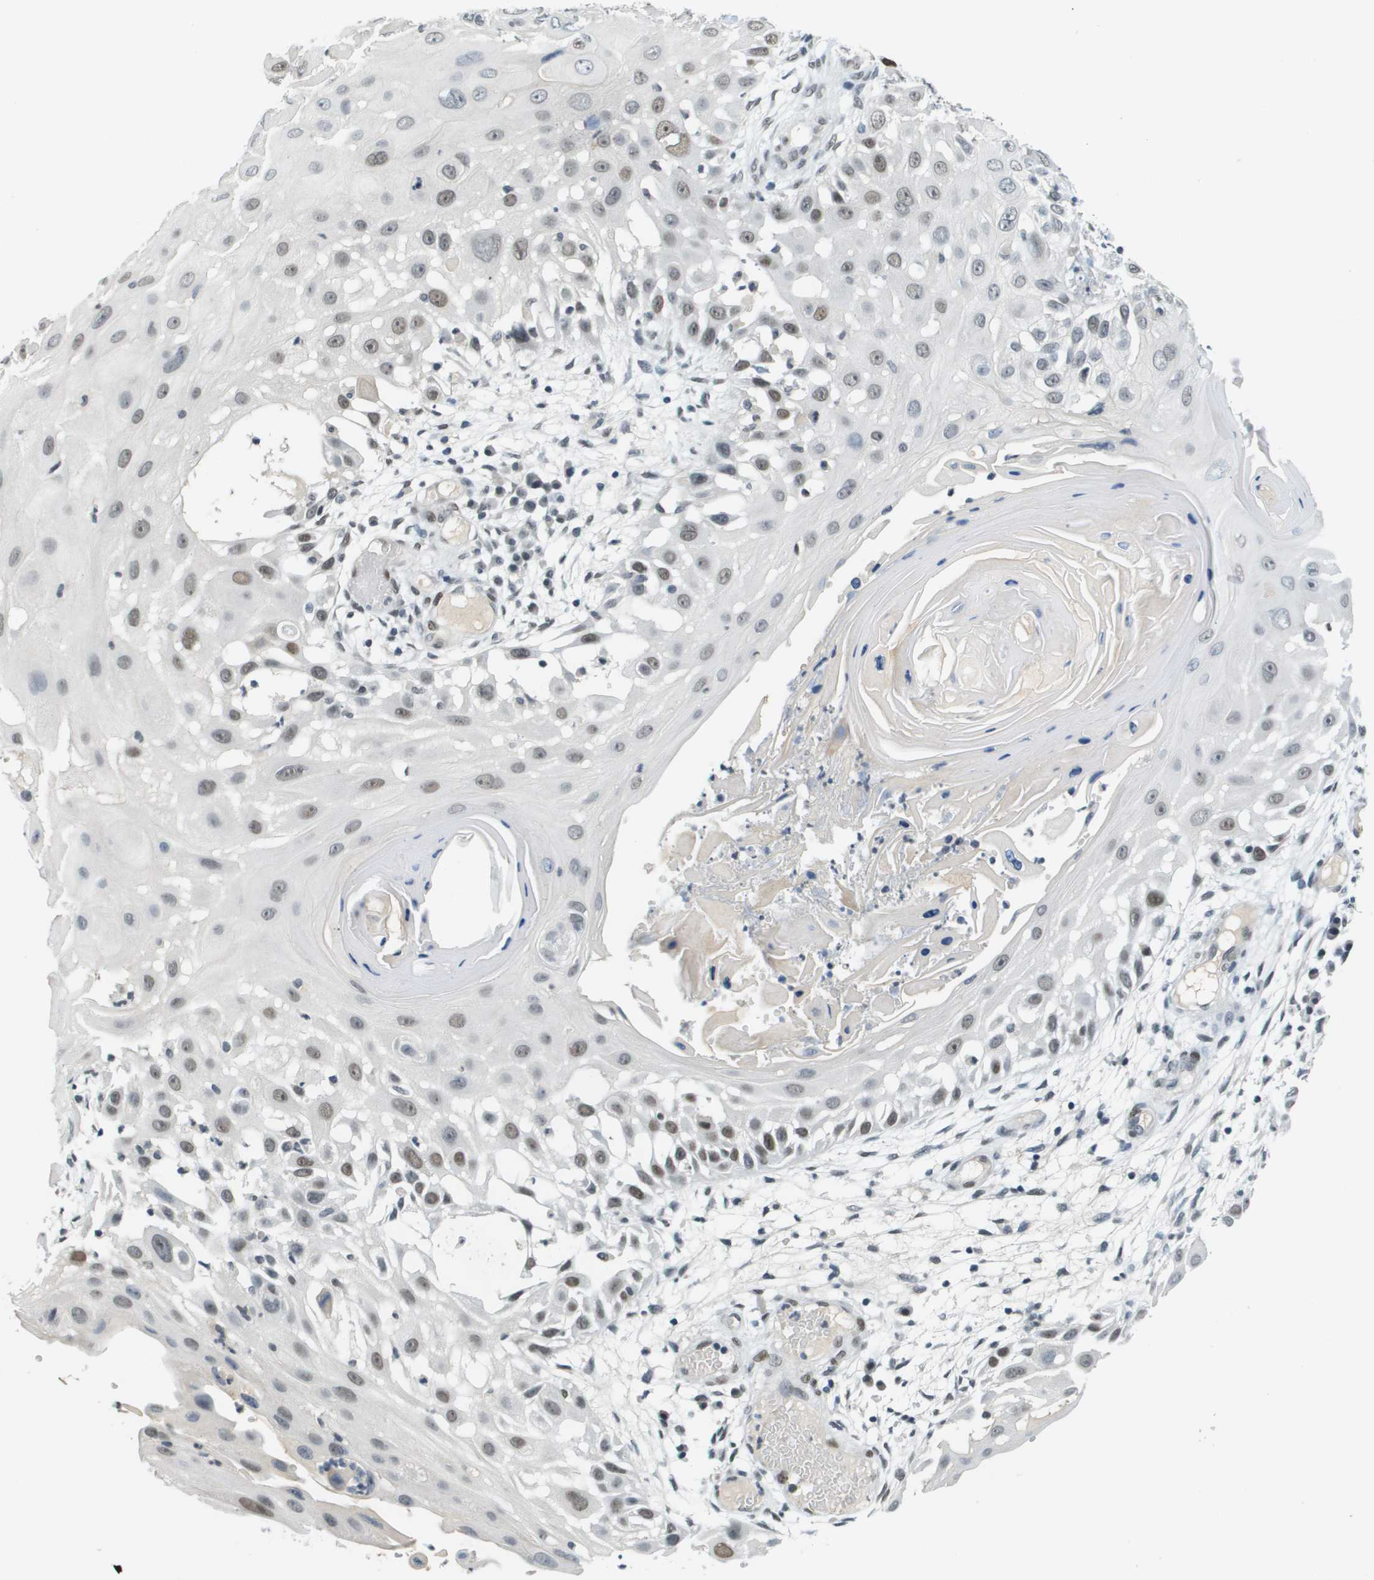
{"staining": {"intensity": "moderate", "quantity": "<25%", "location": "nuclear"}, "tissue": "skin cancer", "cell_type": "Tumor cells", "image_type": "cancer", "snomed": [{"axis": "morphology", "description": "Squamous cell carcinoma, NOS"}, {"axis": "topography", "description": "Skin"}], "caption": "Skin cancer stained with a brown dye shows moderate nuclear positive positivity in approximately <25% of tumor cells.", "gene": "CBX5", "patient": {"sex": "female", "age": 44}}